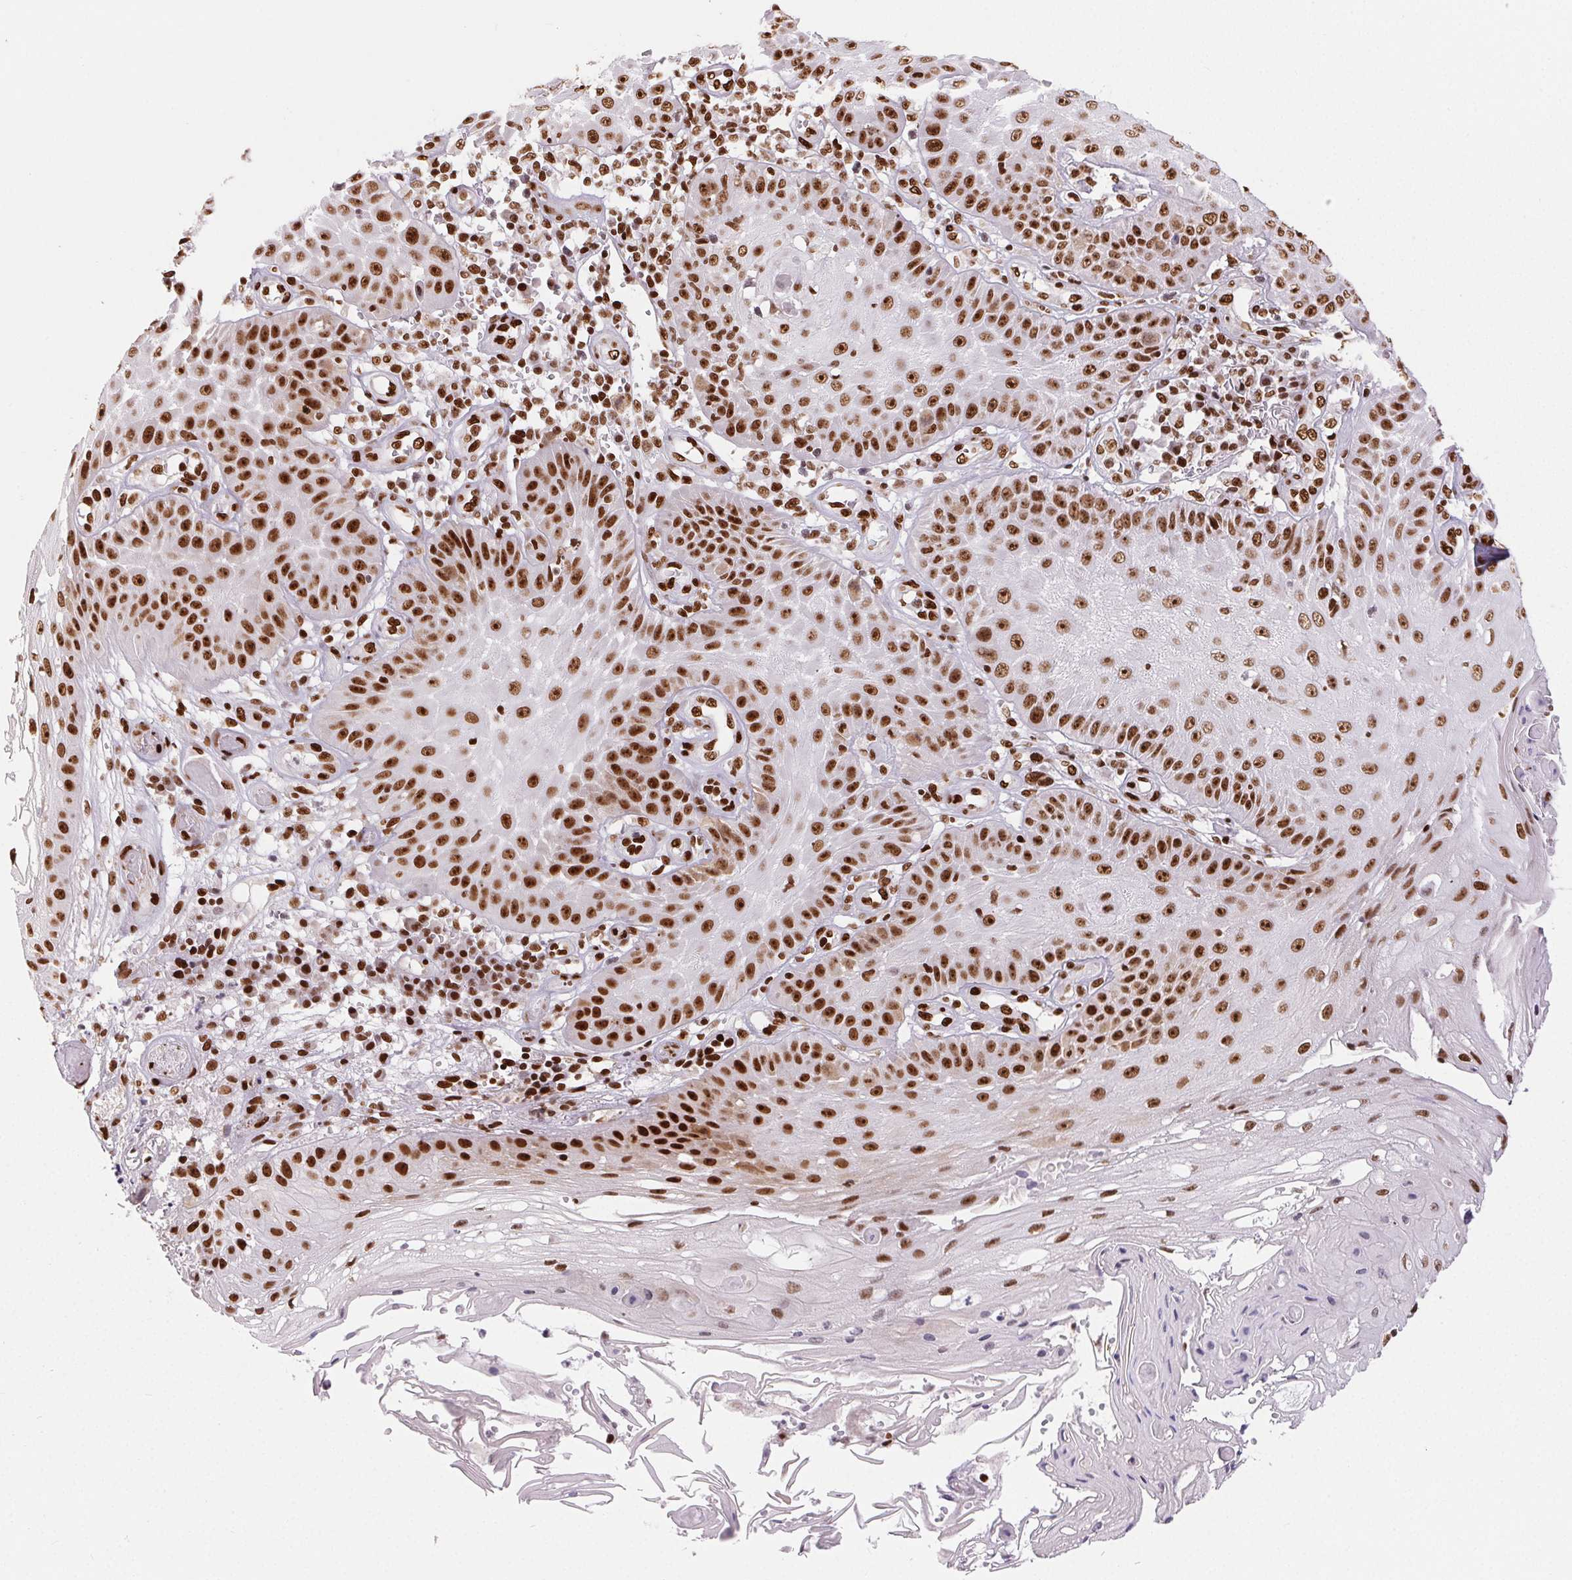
{"staining": {"intensity": "moderate", "quantity": ">75%", "location": "nuclear"}, "tissue": "skin cancer", "cell_type": "Tumor cells", "image_type": "cancer", "snomed": [{"axis": "morphology", "description": "Squamous cell carcinoma, NOS"}, {"axis": "topography", "description": "Skin"}], "caption": "There is medium levels of moderate nuclear expression in tumor cells of skin cancer (squamous cell carcinoma), as demonstrated by immunohistochemical staining (brown color).", "gene": "ZNF80", "patient": {"sex": "male", "age": 70}}